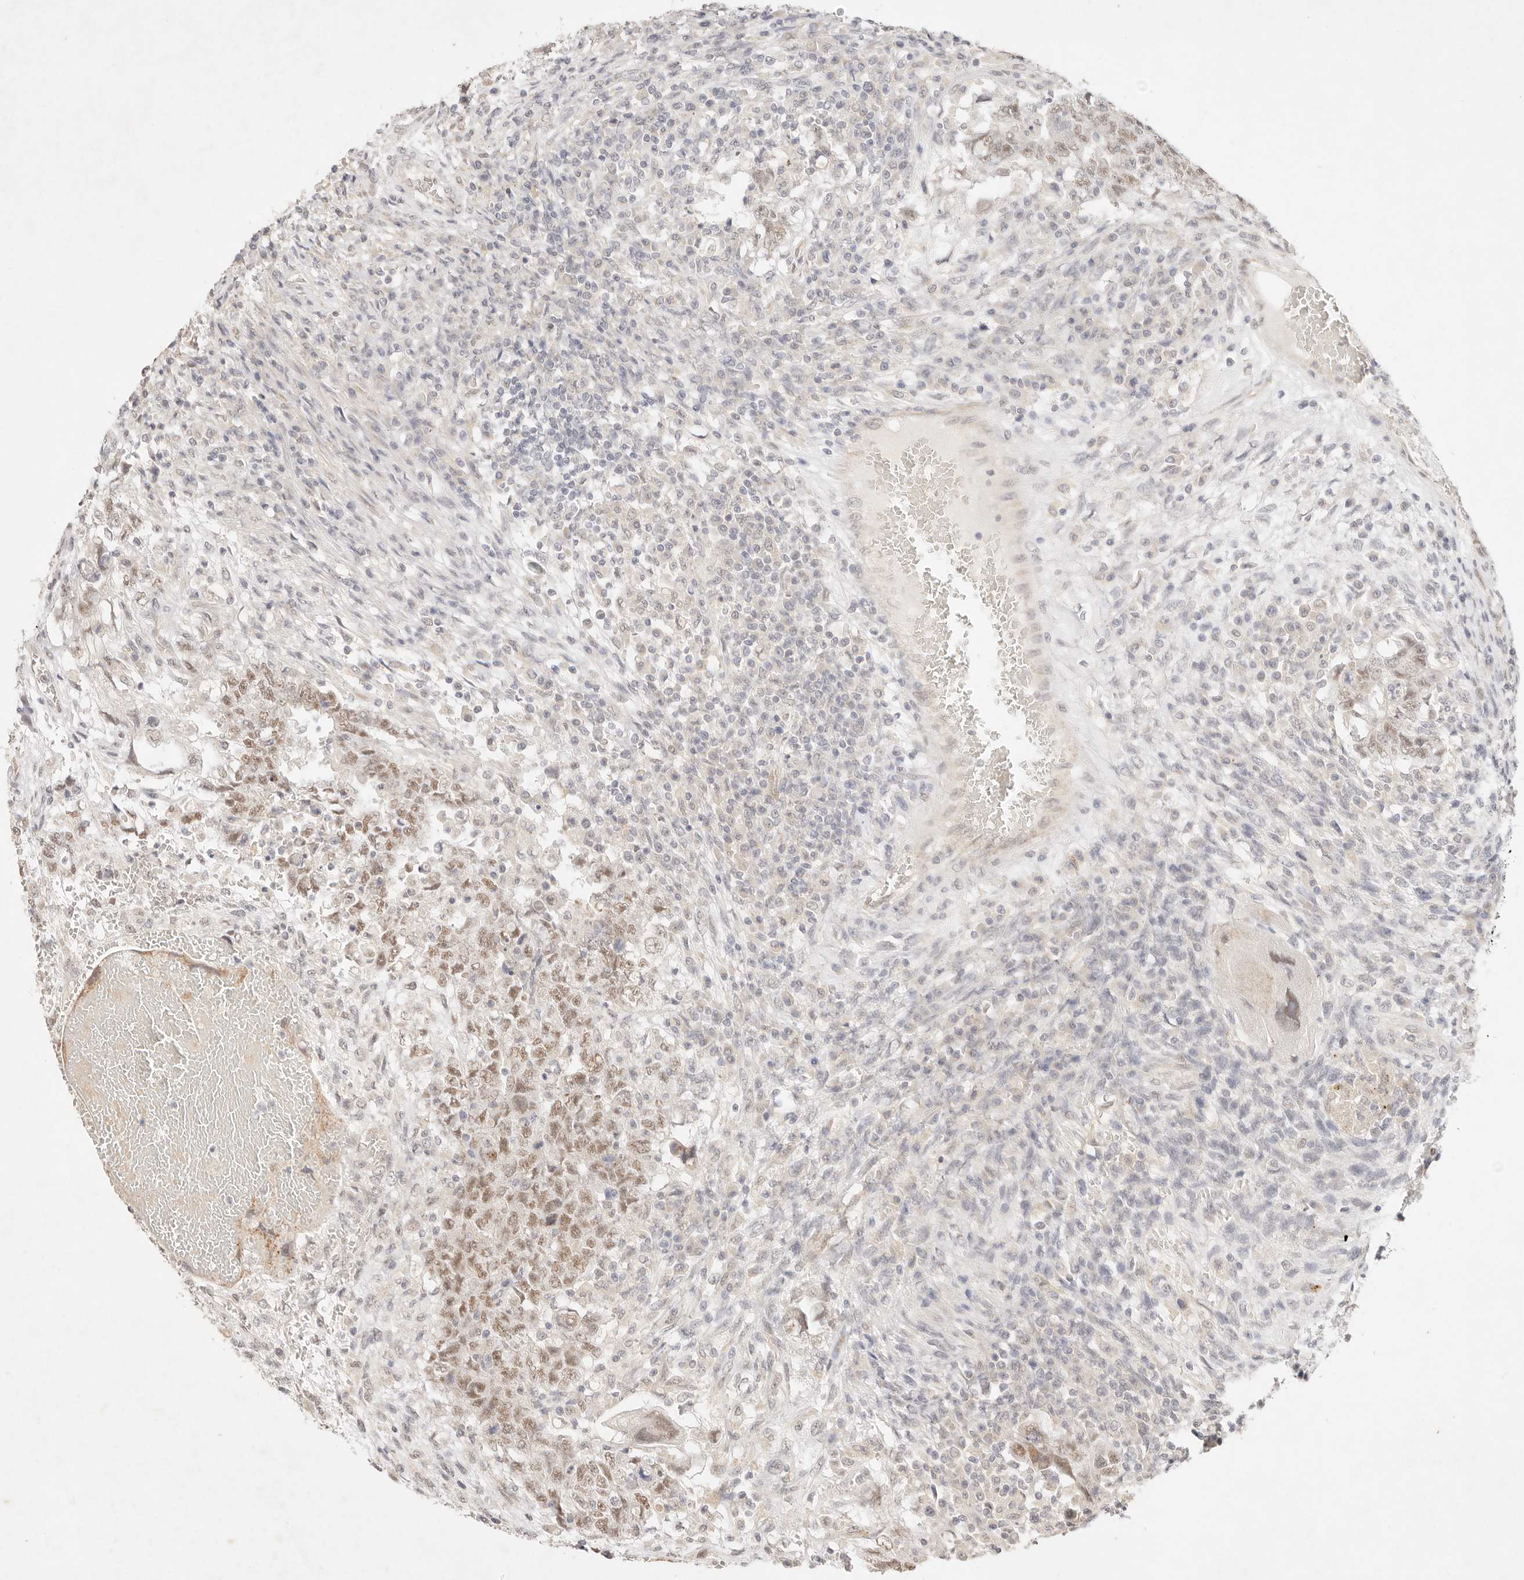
{"staining": {"intensity": "moderate", "quantity": ">75%", "location": "nuclear"}, "tissue": "testis cancer", "cell_type": "Tumor cells", "image_type": "cancer", "snomed": [{"axis": "morphology", "description": "Carcinoma, Embryonal, NOS"}, {"axis": "topography", "description": "Testis"}], "caption": "High-power microscopy captured an immunohistochemistry histopathology image of testis embryonal carcinoma, revealing moderate nuclear positivity in about >75% of tumor cells.", "gene": "GPR156", "patient": {"sex": "male", "age": 26}}